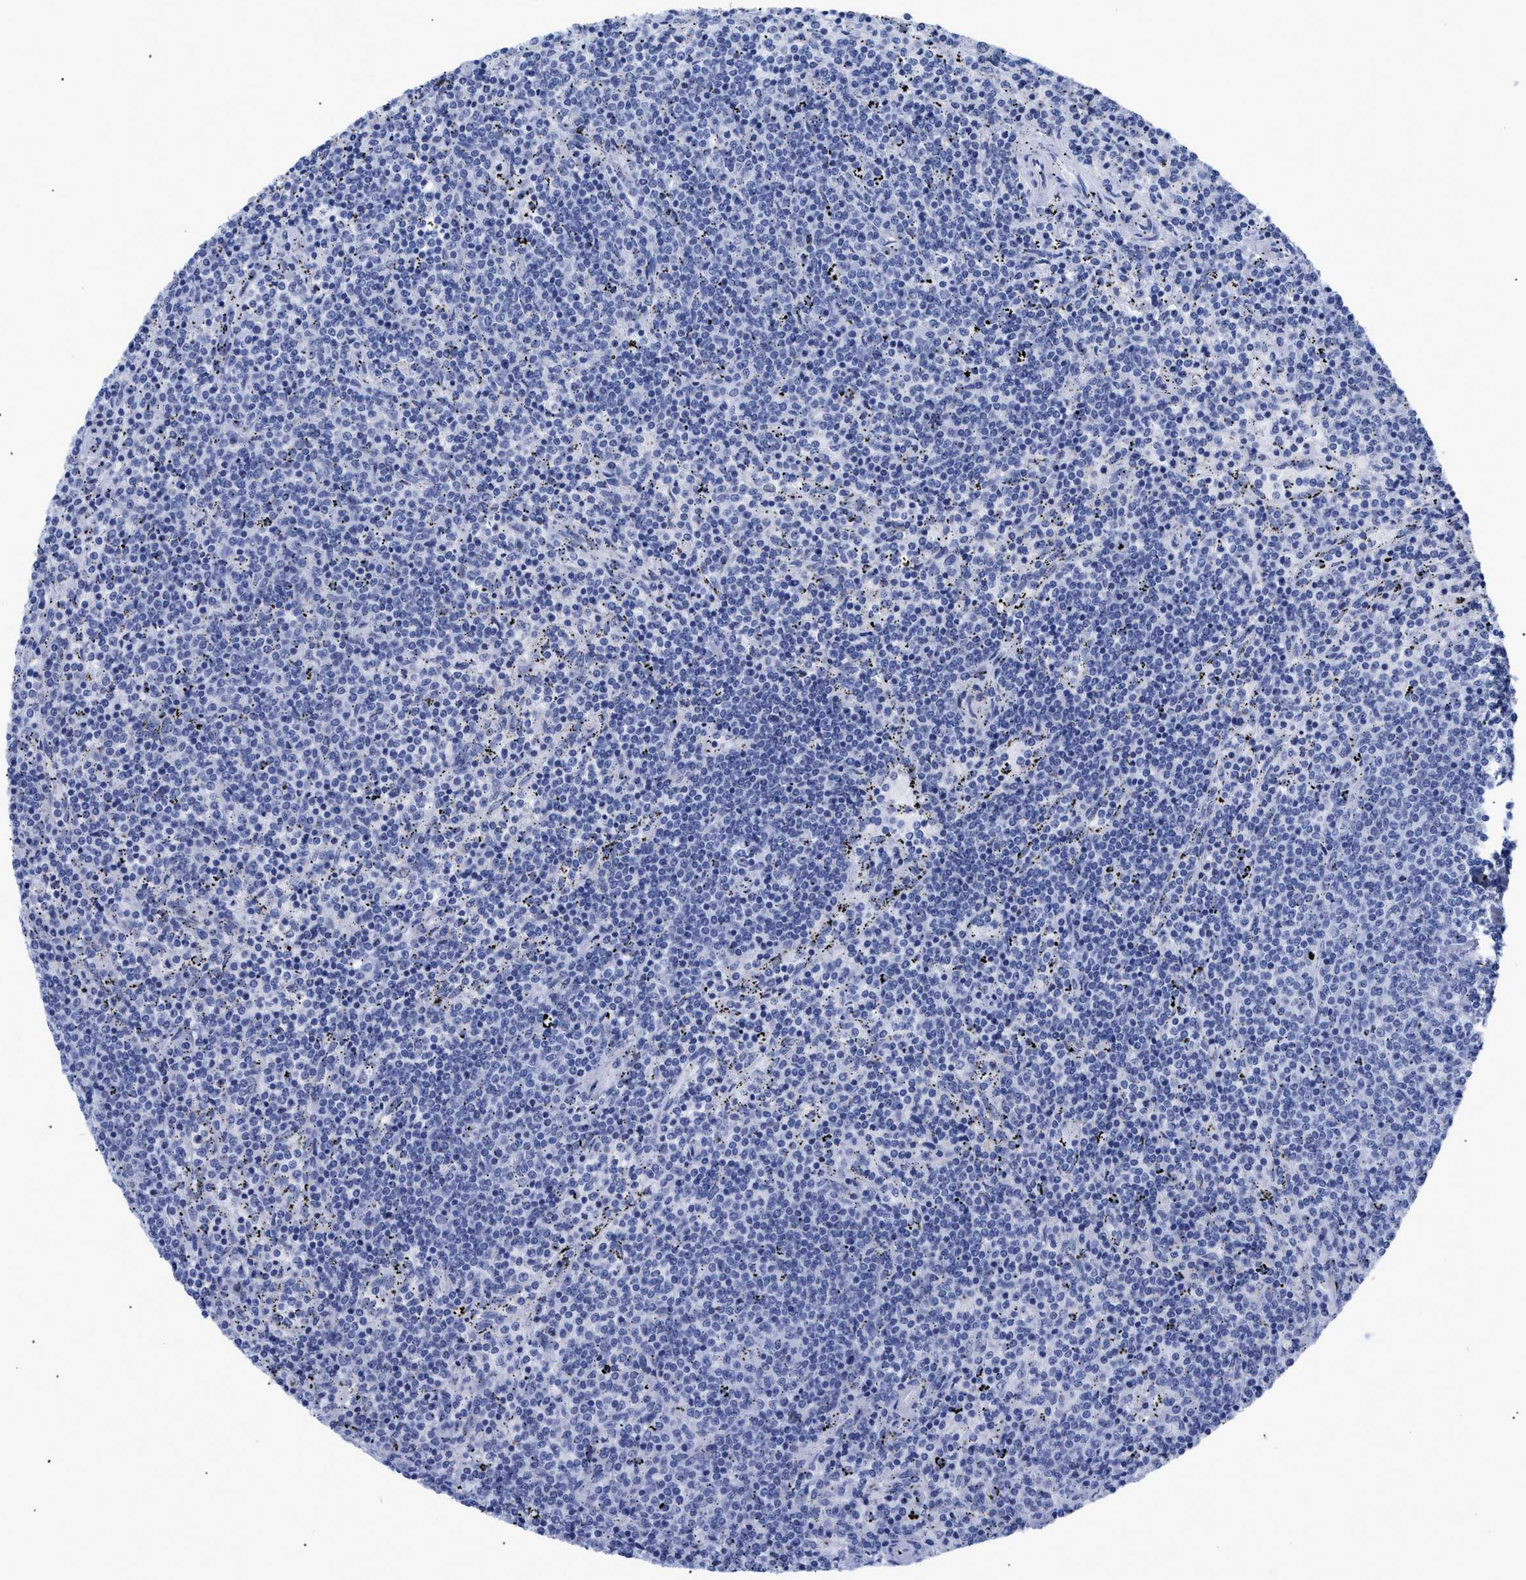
{"staining": {"intensity": "negative", "quantity": "none", "location": "none"}, "tissue": "lymphoma", "cell_type": "Tumor cells", "image_type": "cancer", "snomed": [{"axis": "morphology", "description": "Malignant lymphoma, non-Hodgkin's type, Low grade"}, {"axis": "topography", "description": "Spleen"}], "caption": "Immunohistochemistry histopathology image of neoplastic tissue: malignant lymphoma, non-Hodgkin's type (low-grade) stained with DAB (3,3'-diaminobenzidine) shows no significant protein expression in tumor cells.", "gene": "DUSP26", "patient": {"sex": "female", "age": 50}}